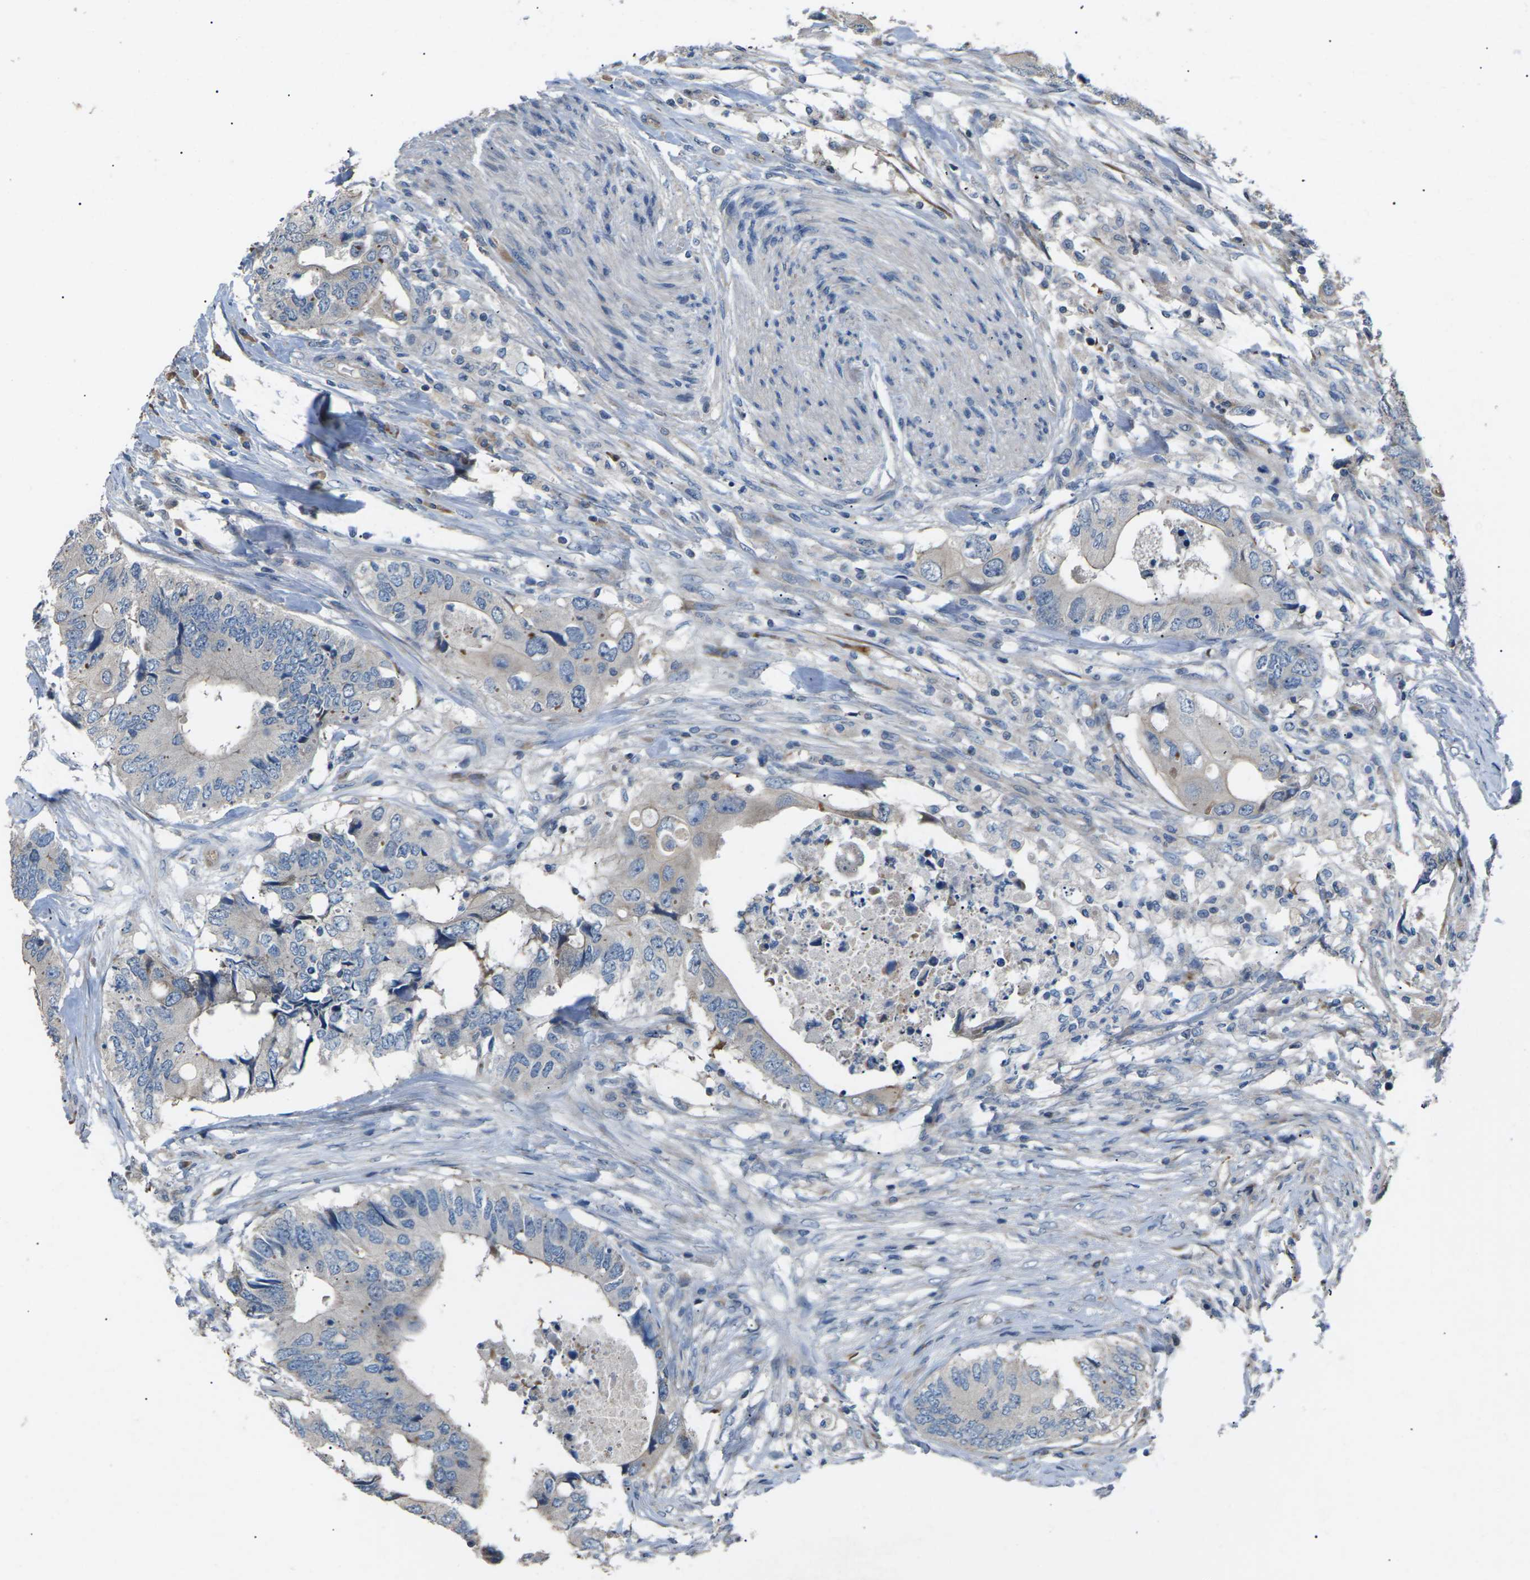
{"staining": {"intensity": "weak", "quantity": "<25%", "location": "cytoplasmic/membranous"}, "tissue": "colorectal cancer", "cell_type": "Tumor cells", "image_type": "cancer", "snomed": [{"axis": "morphology", "description": "Adenocarcinoma, NOS"}, {"axis": "topography", "description": "Colon"}], "caption": "High power microscopy micrograph of an IHC image of colorectal adenocarcinoma, revealing no significant staining in tumor cells.", "gene": "KLHDC8B", "patient": {"sex": "male", "age": 71}}